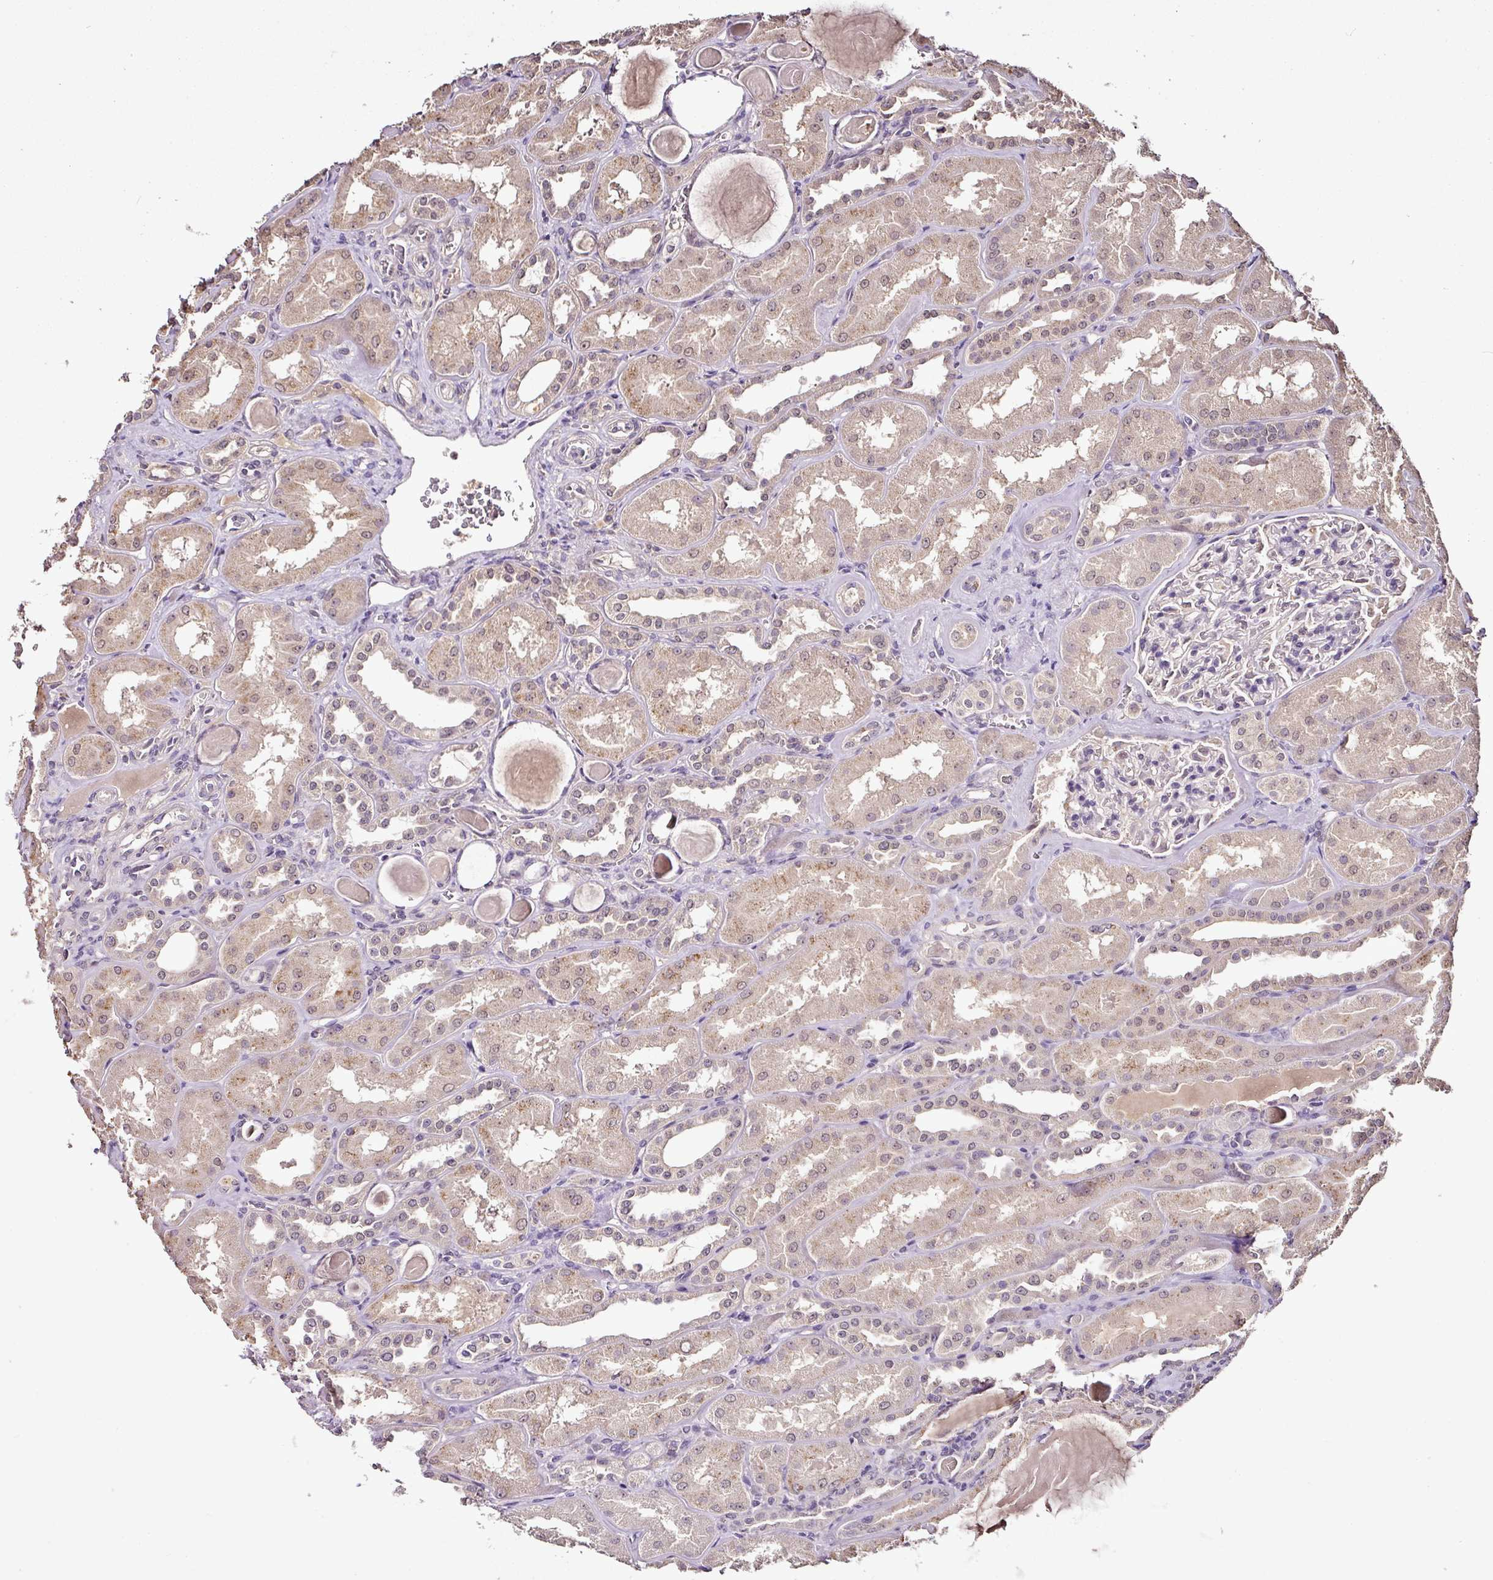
{"staining": {"intensity": "negative", "quantity": "none", "location": "none"}, "tissue": "kidney", "cell_type": "Cells in glomeruli", "image_type": "normal", "snomed": [{"axis": "morphology", "description": "Normal tissue, NOS"}, {"axis": "topography", "description": "Kidney"}], "caption": "A high-resolution micrograph shows immunohistochemistry (IHC) staining of benign kidney, which demonstrates no significant expression in cells in glomeruli. Brightfield microscopy of immunohistochemistry stained with DAB (brown) and hematoxylin (blue), captured at high magnification.", "gene": "RPL38", "patient": {"sex": "male", "age": 61}}